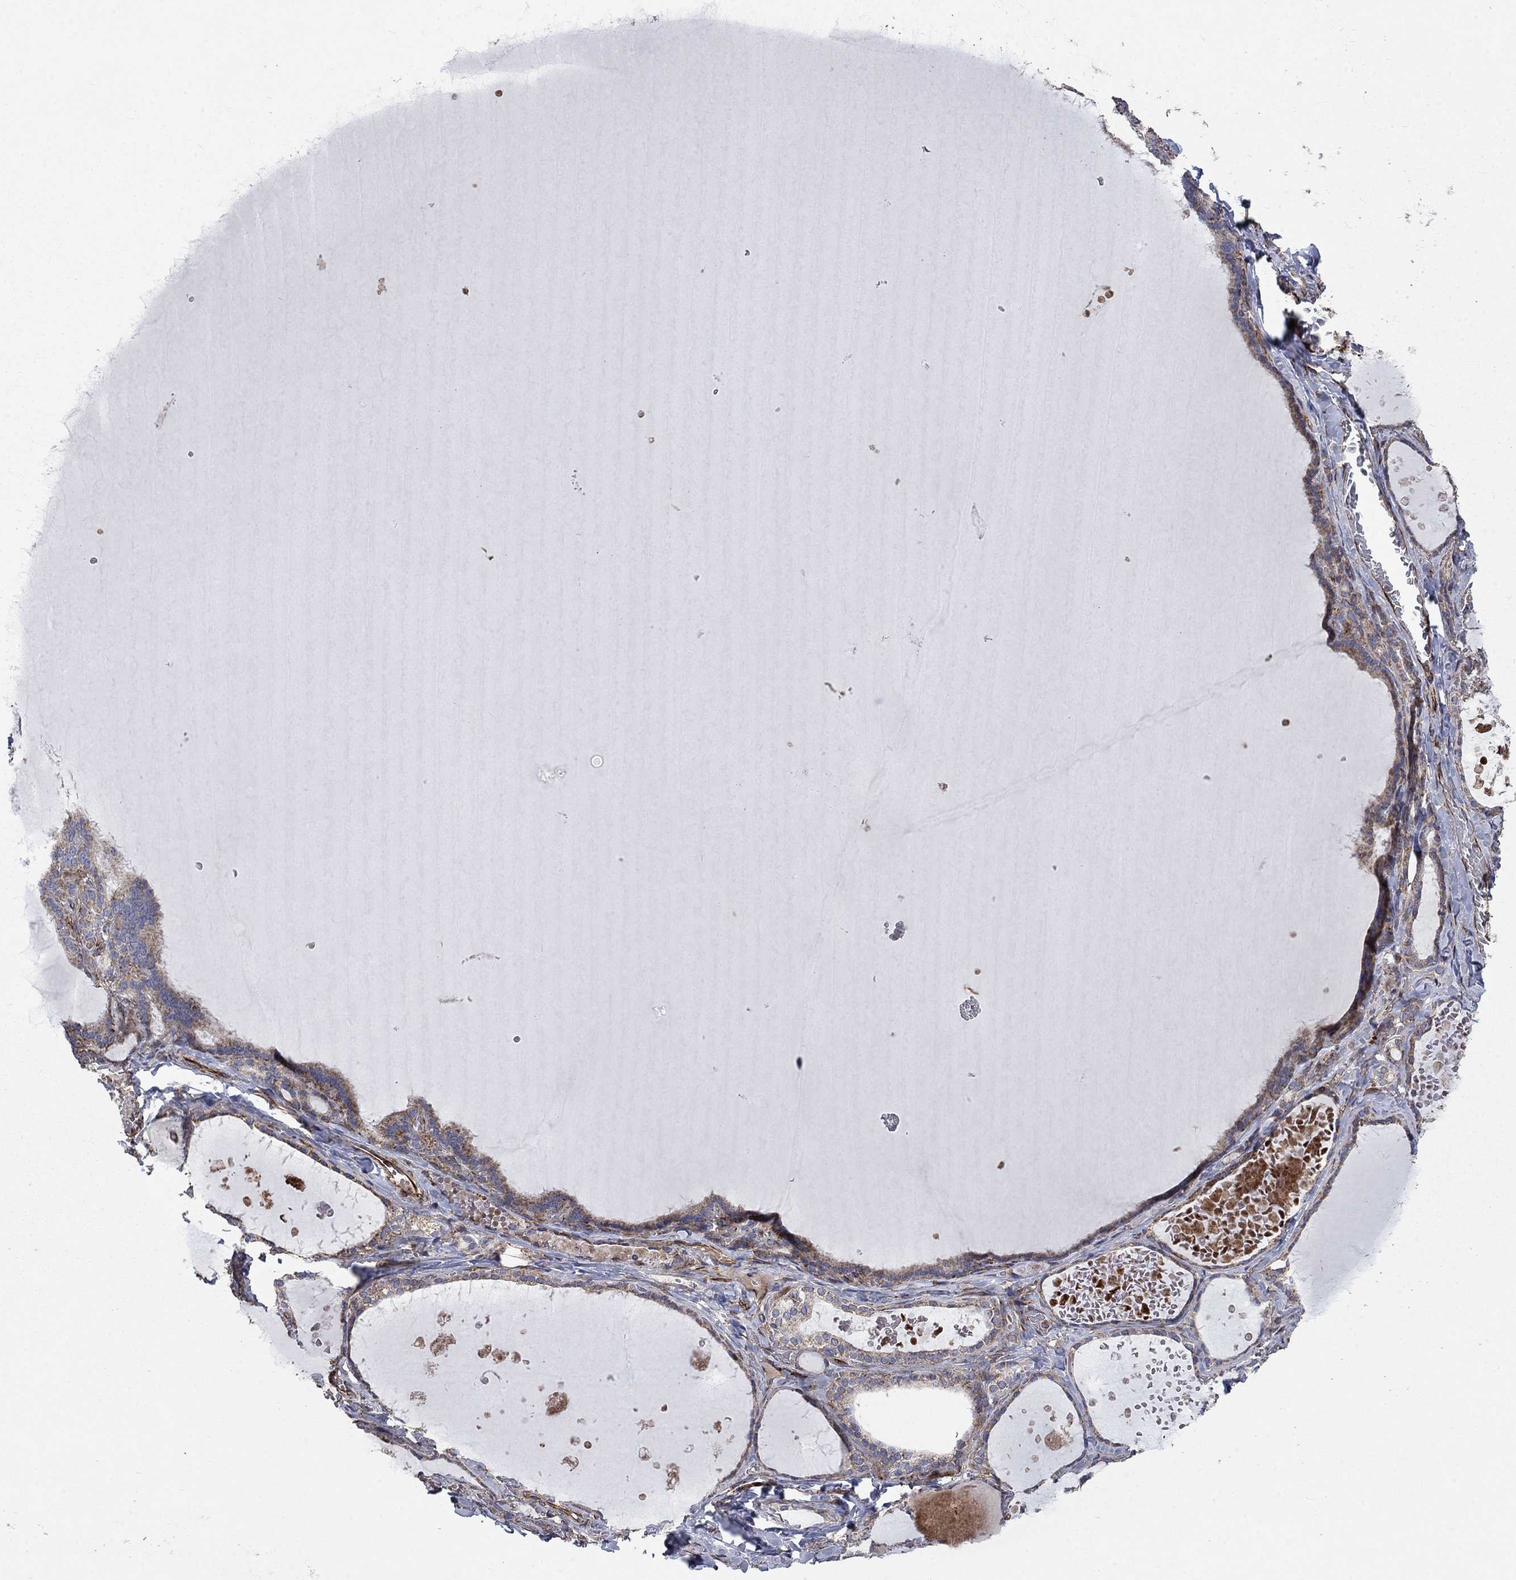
{"staining": {"intensity": "weak", "quantity": "25%-75%", "location": "cytoplasmic/membranous"}, "tissue": "thyroid gland", "cell_type": "Glandular cells", "image_type": "normal", "snomed": [{"axis": "morphology", "description": "Normal tissue, NOS"}, {"axis": "topography", "description": "Thyroid gland"}], "caption": "Immunohistochemical staining of normal human thyroid gland demonstrates 25%-75% levels of weak cytoplasmic/membranous protein positivity in about 25%-75% of glandular cells. The staining is performed using DAB (3,3'-diaminobenzidine) brown chromogen to label protein expression. The nuclei are counter-stained blue using hematoxylin.", "gene": "NDUFC1", "patient": {"sex": "female", "age": 56}}